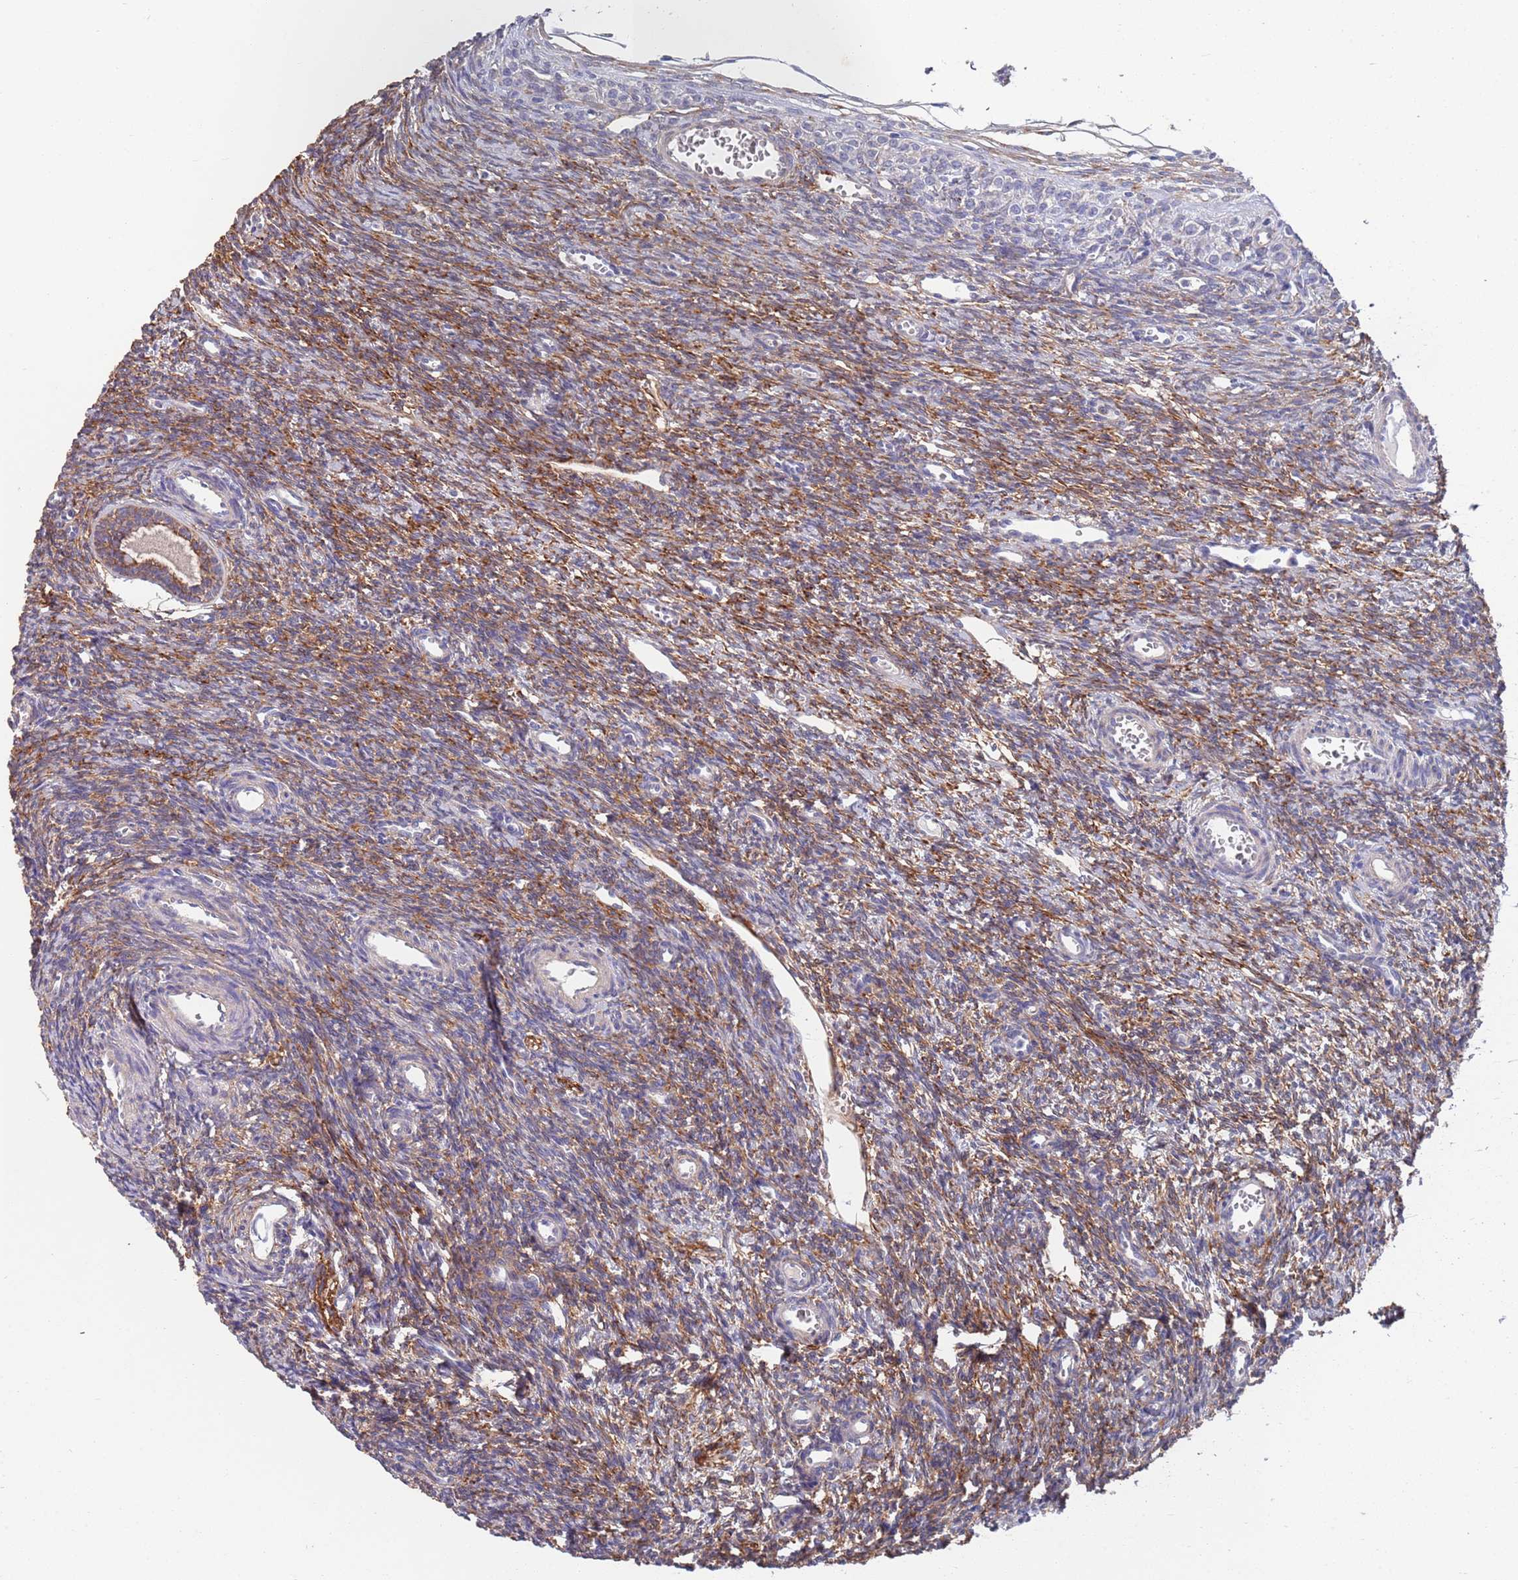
{"staining": {"intensity": "moderate", "quantity": ">75%", "location": "cytoplasmic/membranous"}, "tissue": "ovary", "cell_type": "Ovarian stroma cells", "image_type": "normal", "snomed": [{"axis": "morphology", "description": "Normal tissue, NOS"}, {"axis": "topography", "description": "Ovary"}], "caption": "About >75% of ovarian stroma cells in unremarkable ovary show moderate cytoplasmic/membranous protein expression as visualized by brown immunohistochemical staining.", "gene": "ANK2", "patient": {"sex": "female", "age": 39}}